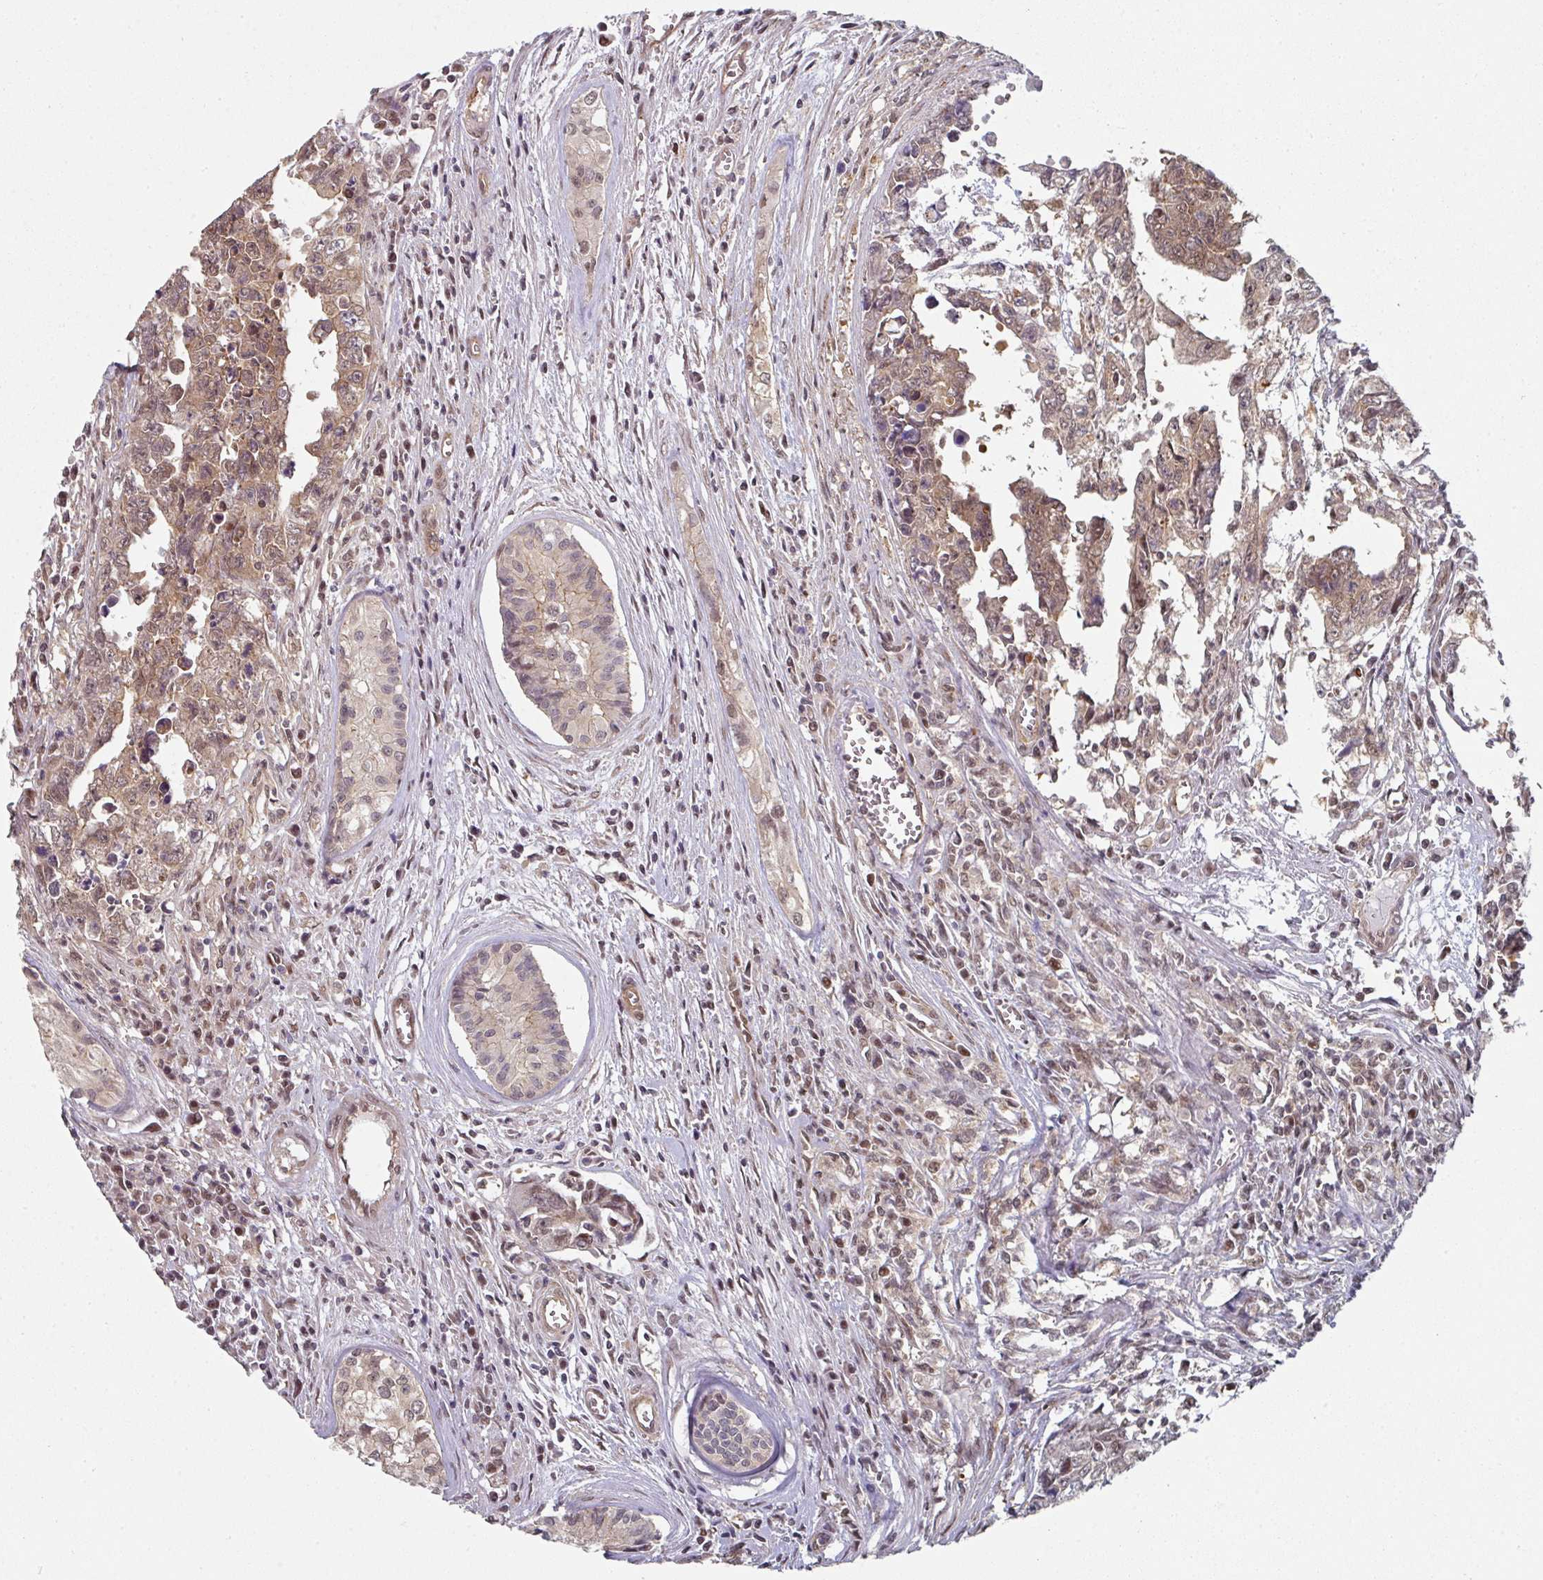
{"staining": {"intensity": "weak", "quantity": ">75%", "location": "cytoplasmic/membranous,nuclear"}, "tissue": "testis cancer", "cell_type": "Tumor cells", "image_type": "cancer", "snomed": [{"axis": "morphology", "description": "Carcinoma, Embryonal, NOS"}, {"axis": "topography", "description": "Testis"}], "caption": "Protein analysis of embryonal carcinoma (testis) tissue exhibits weak cytoplasmic/membranous and nuclear expression in approximately >75% of tumor cells. The staining was performed using DAB to visualize the protein expression in brown, while the nuclei were stained in blue with hematoxylin (Magnification: 20x).", "gene": "PSME3IP1", "patient": {"sex": "male", "age": 24}}